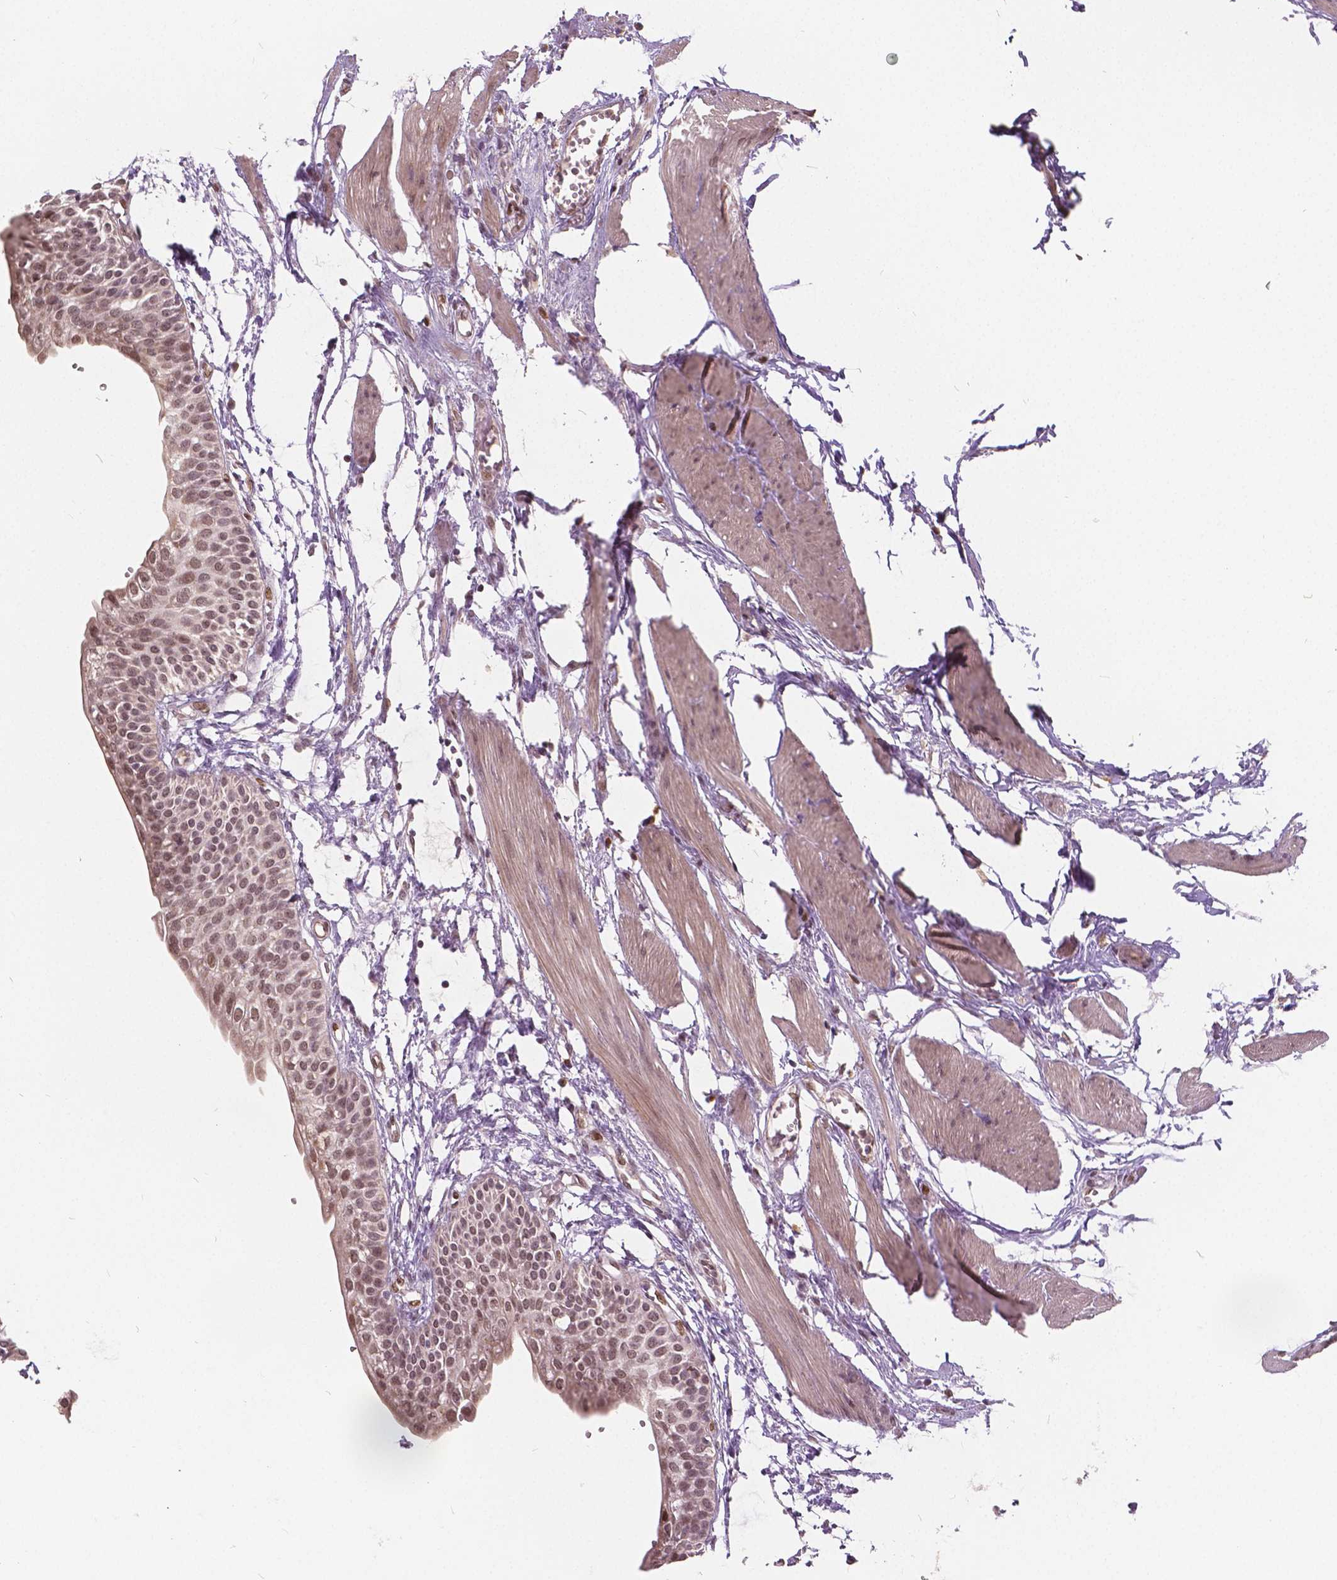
{"staining": {"intensity": "weak", "quantity": ">75%", "location": "nuclear"}, "tissue": "urinary bladder", "cell_type": "Urothelial cells", "image_type": "normal", "snomed": [{"axis": "morphology", "description": "Normal tissue, NOS"}, {"axis": "topography", "description": "Urinary bladder"}, {"axis": "topography", "description": "Peripheral nerve tissue"}], "caption": "Weak nuclear expression for a protein is appreciated in about >75% of urothelial cells of benign urinary bladder using immunohistochemistry (IHC).", "gene": "HMBOX1", "patient": {"sex": "male", "age": 55}}